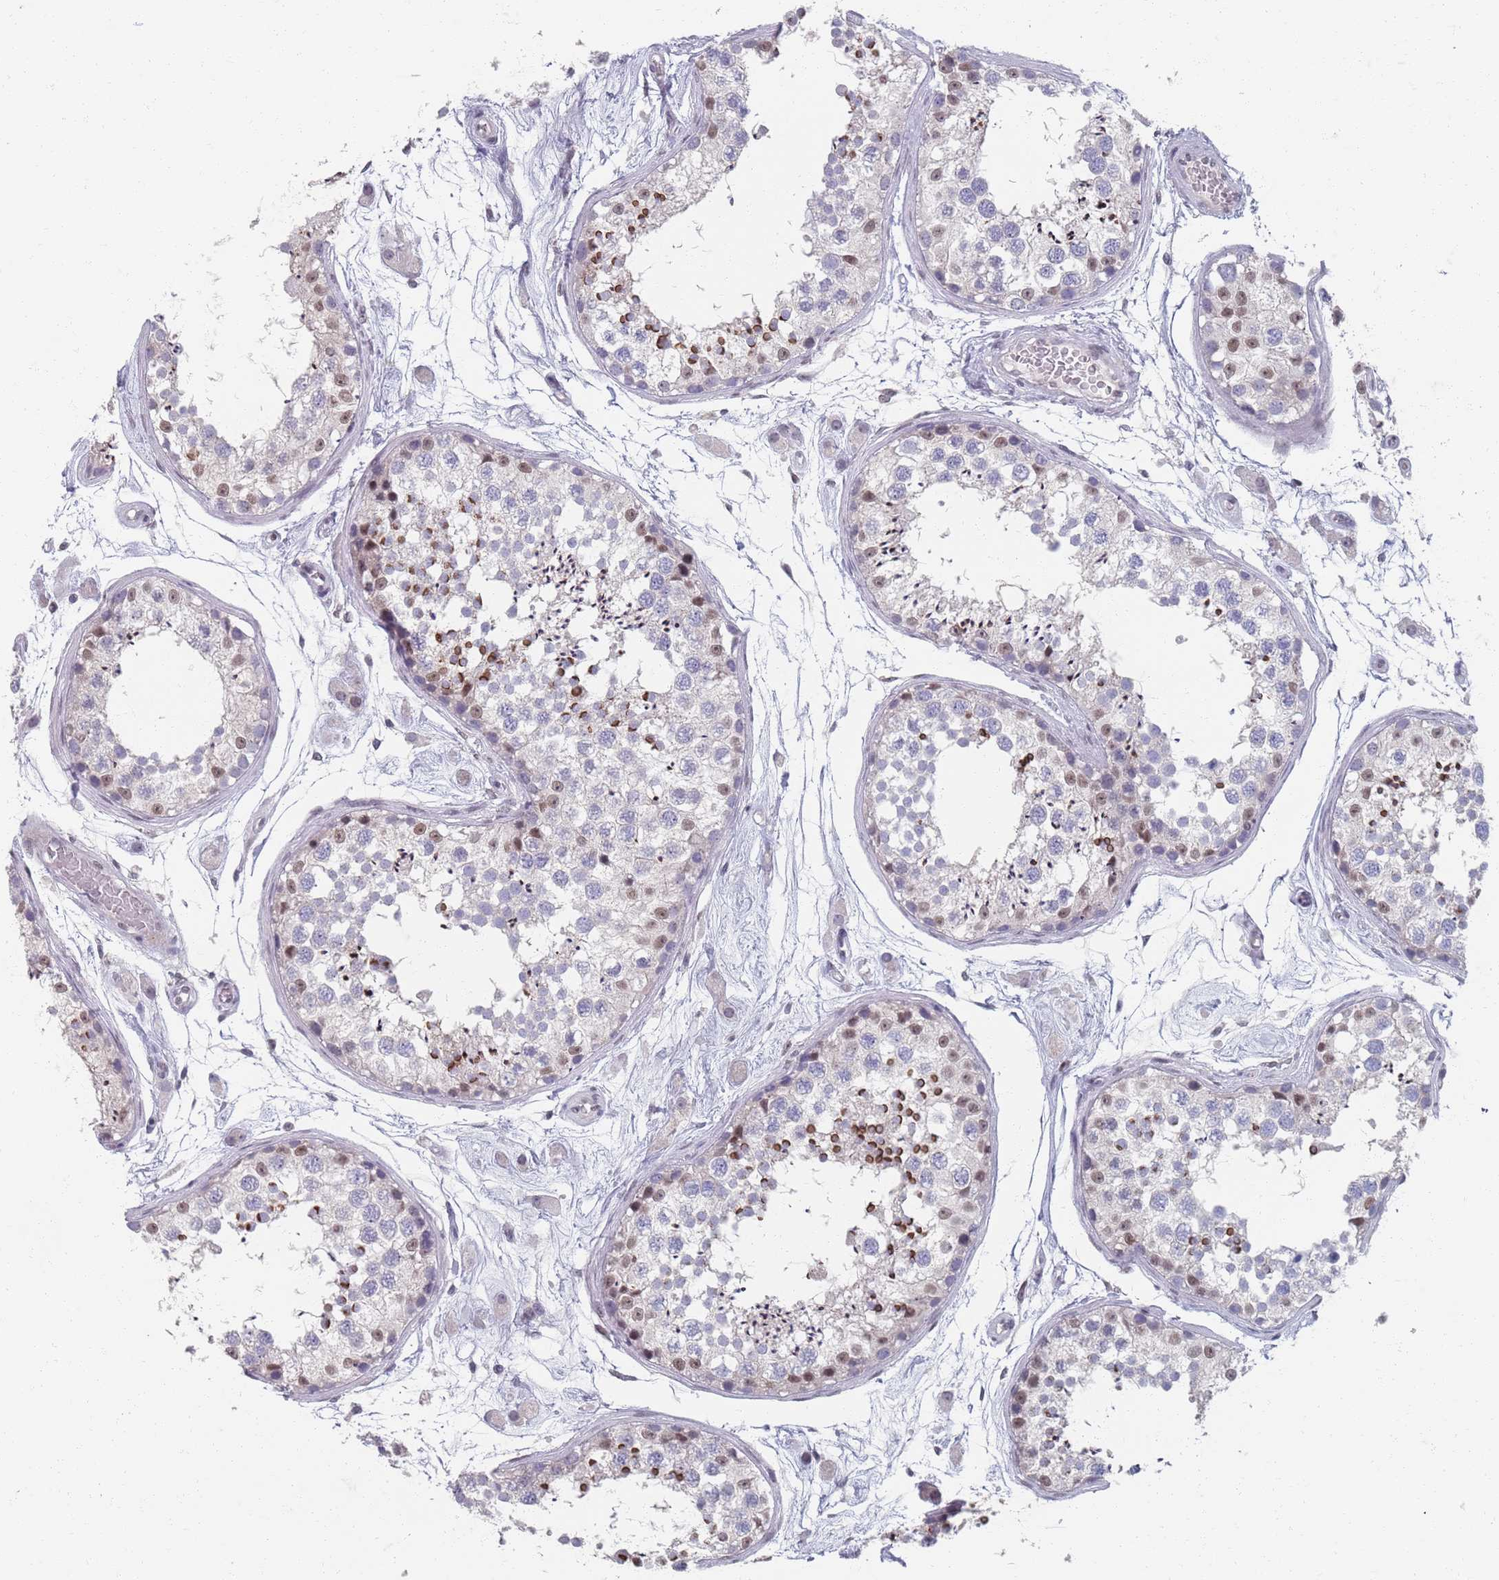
{"staining": {"intensity": "moderate", "quantity": "25%-75%", "location": "cytoplasmic/membranous,nuclear"}, "tissue": "testis", "cell_type": "Cells in seminiferous ducts", "image_type": "normal", "snomed": [{"axis": "morphology", "description": "Normal tissue, NOS"}, {"axis": "topography", "description": "Testis"}], "caption": "Protein staining of unremarkable testis exhibits moderate cytoplasmic/membranous,nuclear positivity in about 25%-75% of cells in seminiferous ducts.", "gene": "SAMD1", "patient": {"sex": "male", "age": 25}}